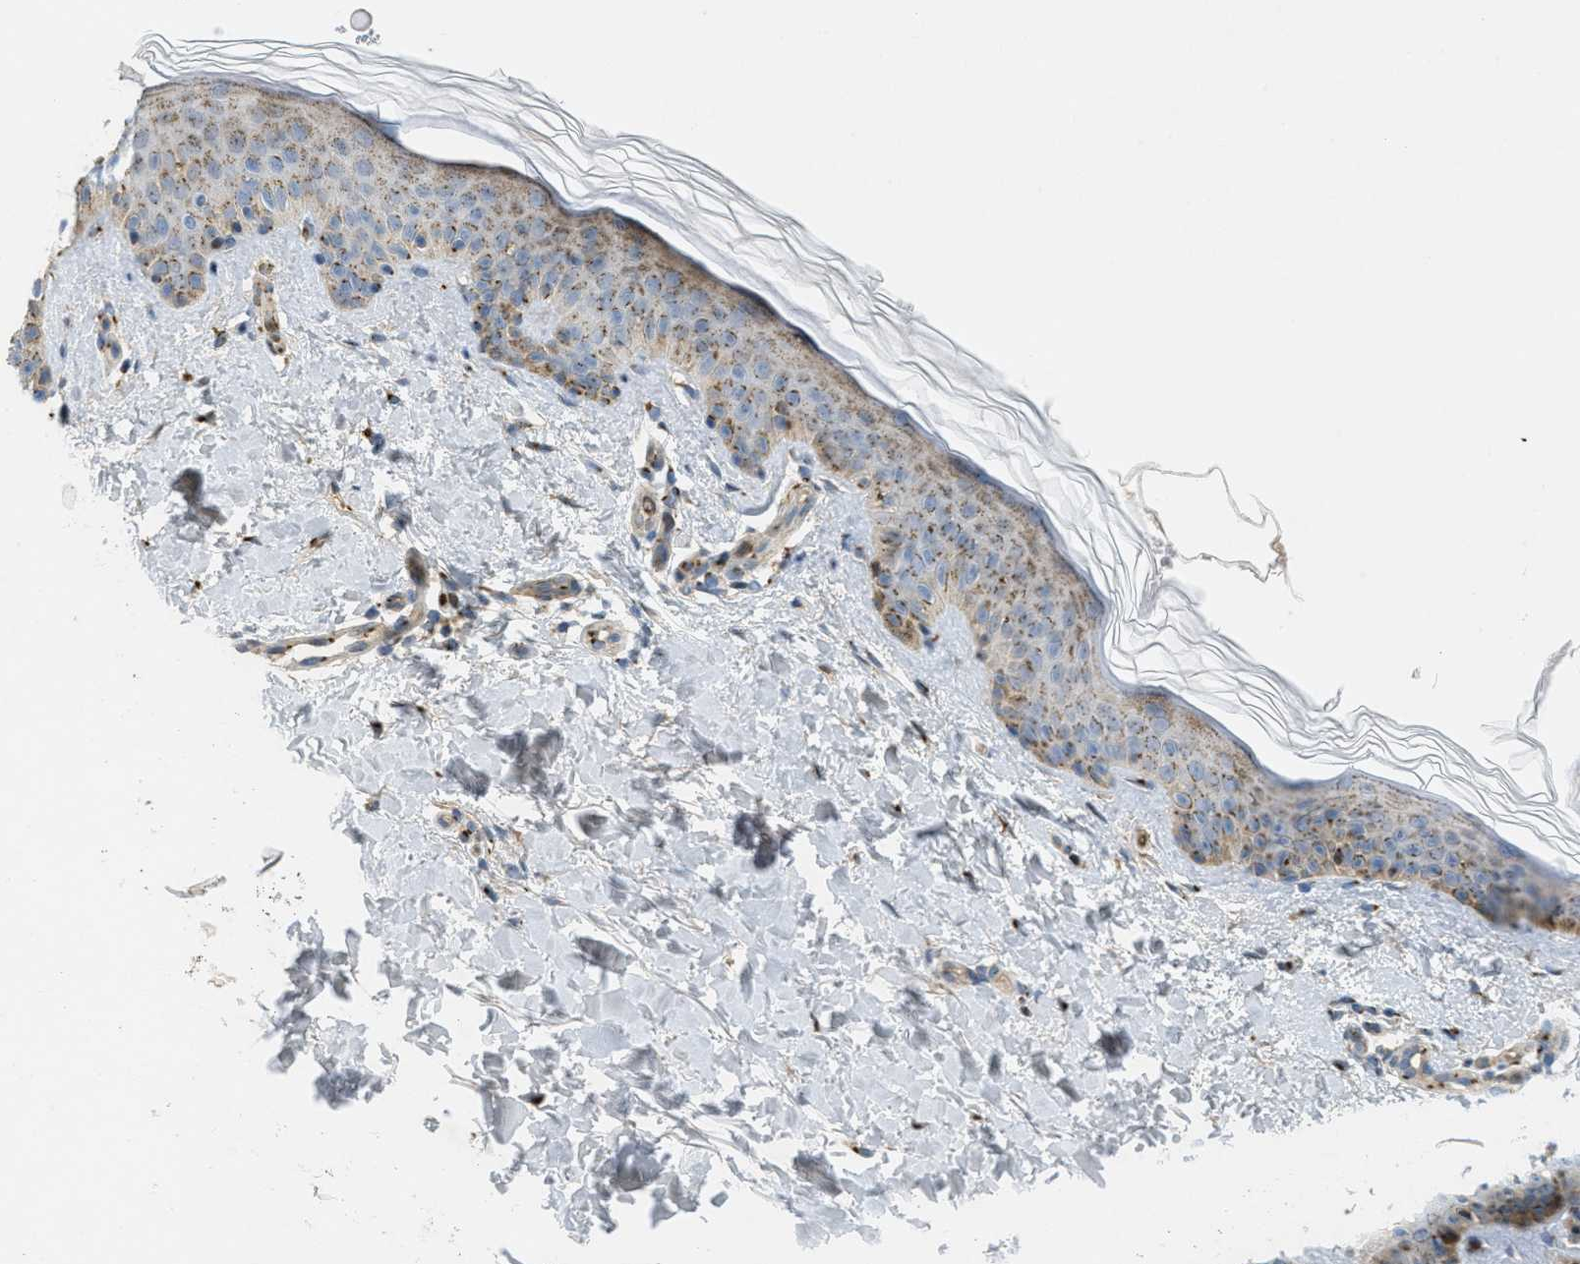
{"staining": {"intensity": "negative", "quantity": "none", "location": "none"}, "tissue": "skin", "cell_type": "Fibroblasts", "image_type": "normal", "snomed": [{"axis": "morphology", "description": "Normal tissue, NOS"}, {"axis": "topography", "description": "Skin"}], "caption": "Immunohistochemical staining of benign skin shows no significant positivity in fibroblasts.", "gene": "ZFPL1", "patient": {"sex": "male", "age": 40}}